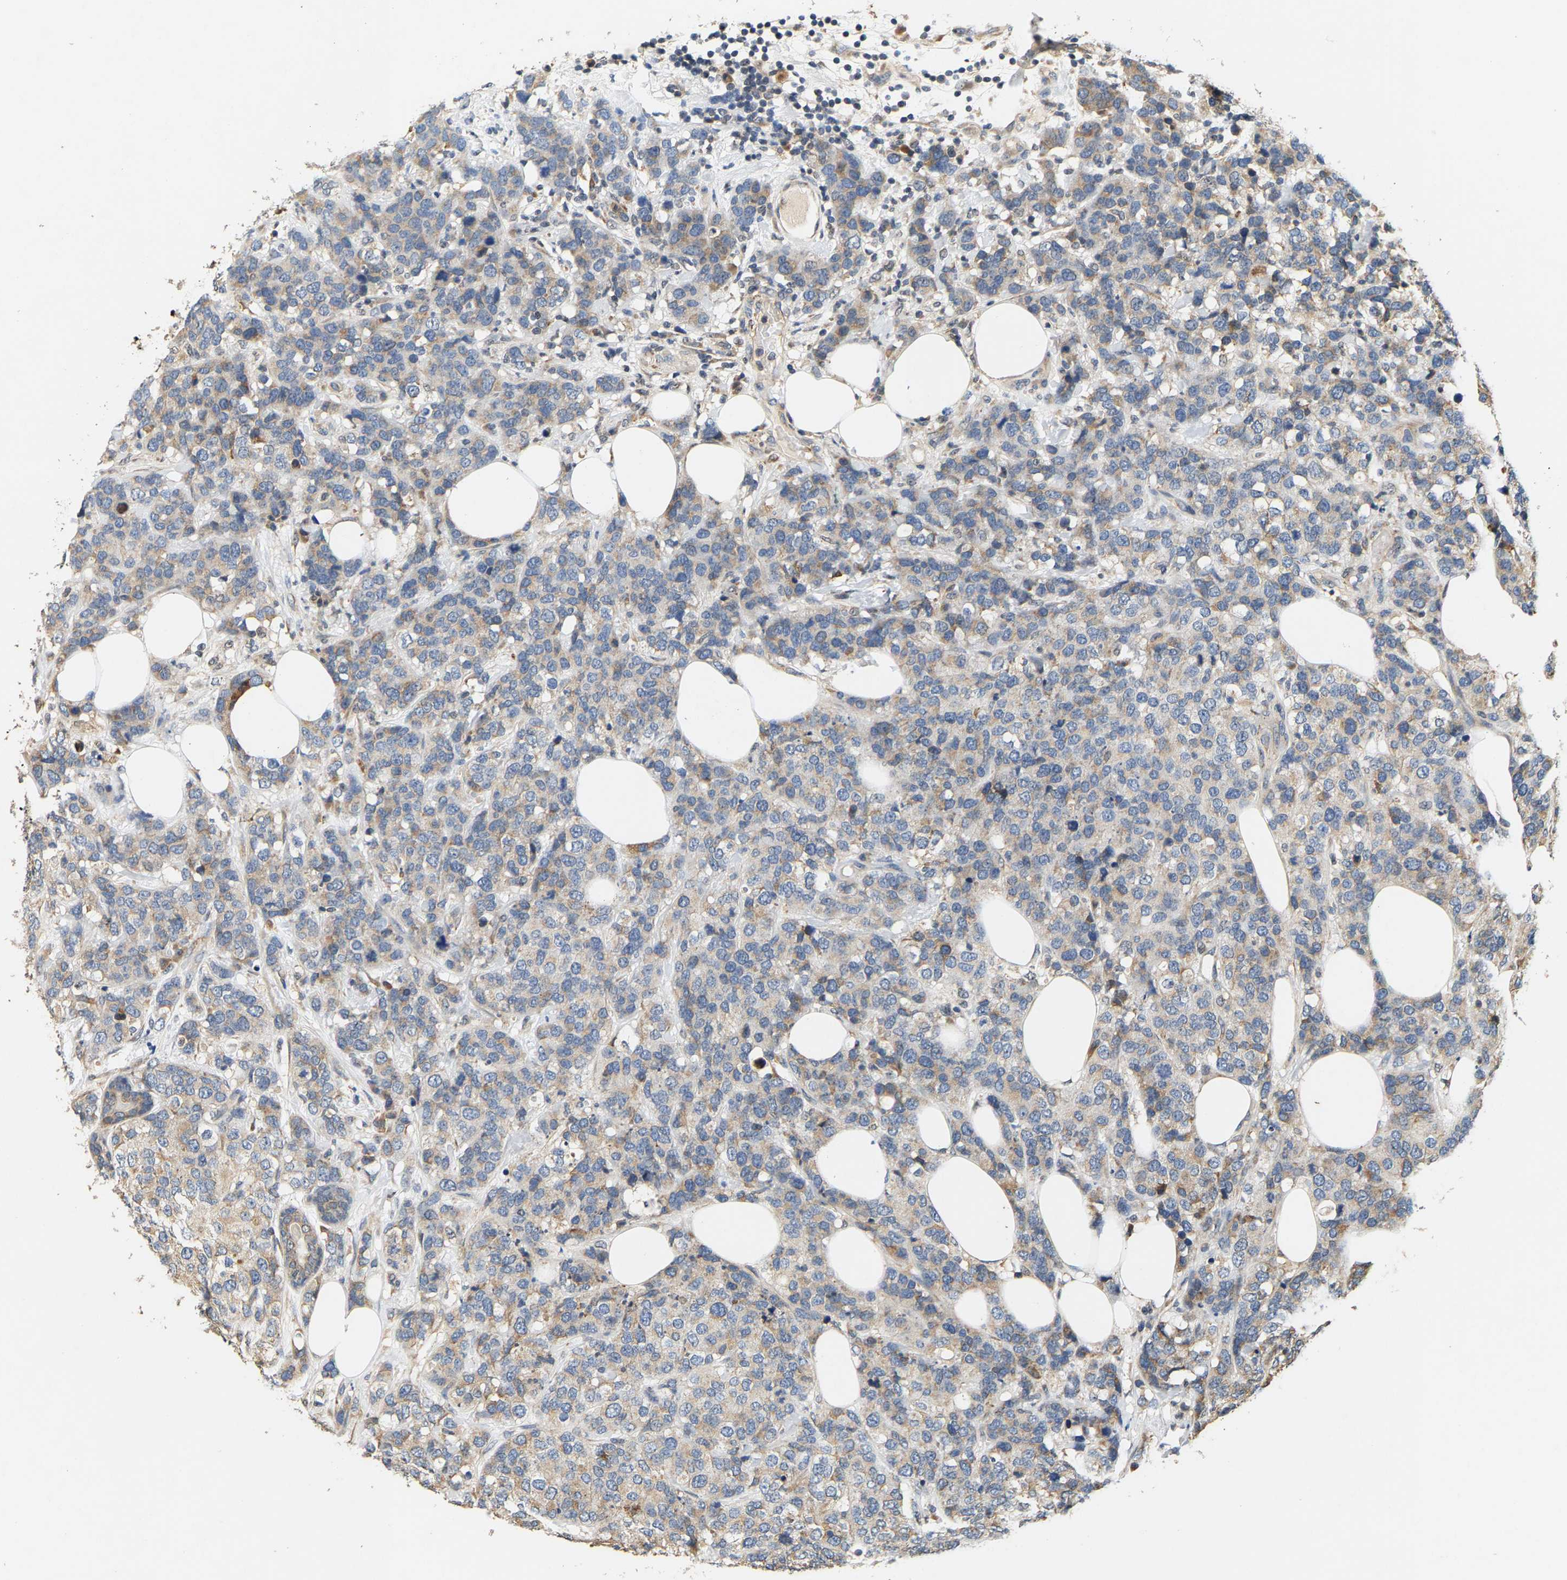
{"staining": {"intensity": "weak", "quantity": "25%-75%", "location": "cytoplasmic/membranous"}, "tissue": "breast cancer", "cell_type": "Tumor cells", "image_type": "cancer", "snomed": [{"axis": "morphology", "description": "Lobular carcinoma"}, {"axis": "topography", "description": "Breast"}], "caption": "Immunohistochemical staining of breast cancer displays low levels of weak cytoplasmic/membranous protein positivity in about 25%-75% of tumor cells. (brown staining indicates protein expression, while blue staining denotes nuclei).", "gene": "CIDEC", "patient": {"sex": "female", "age": 59}}